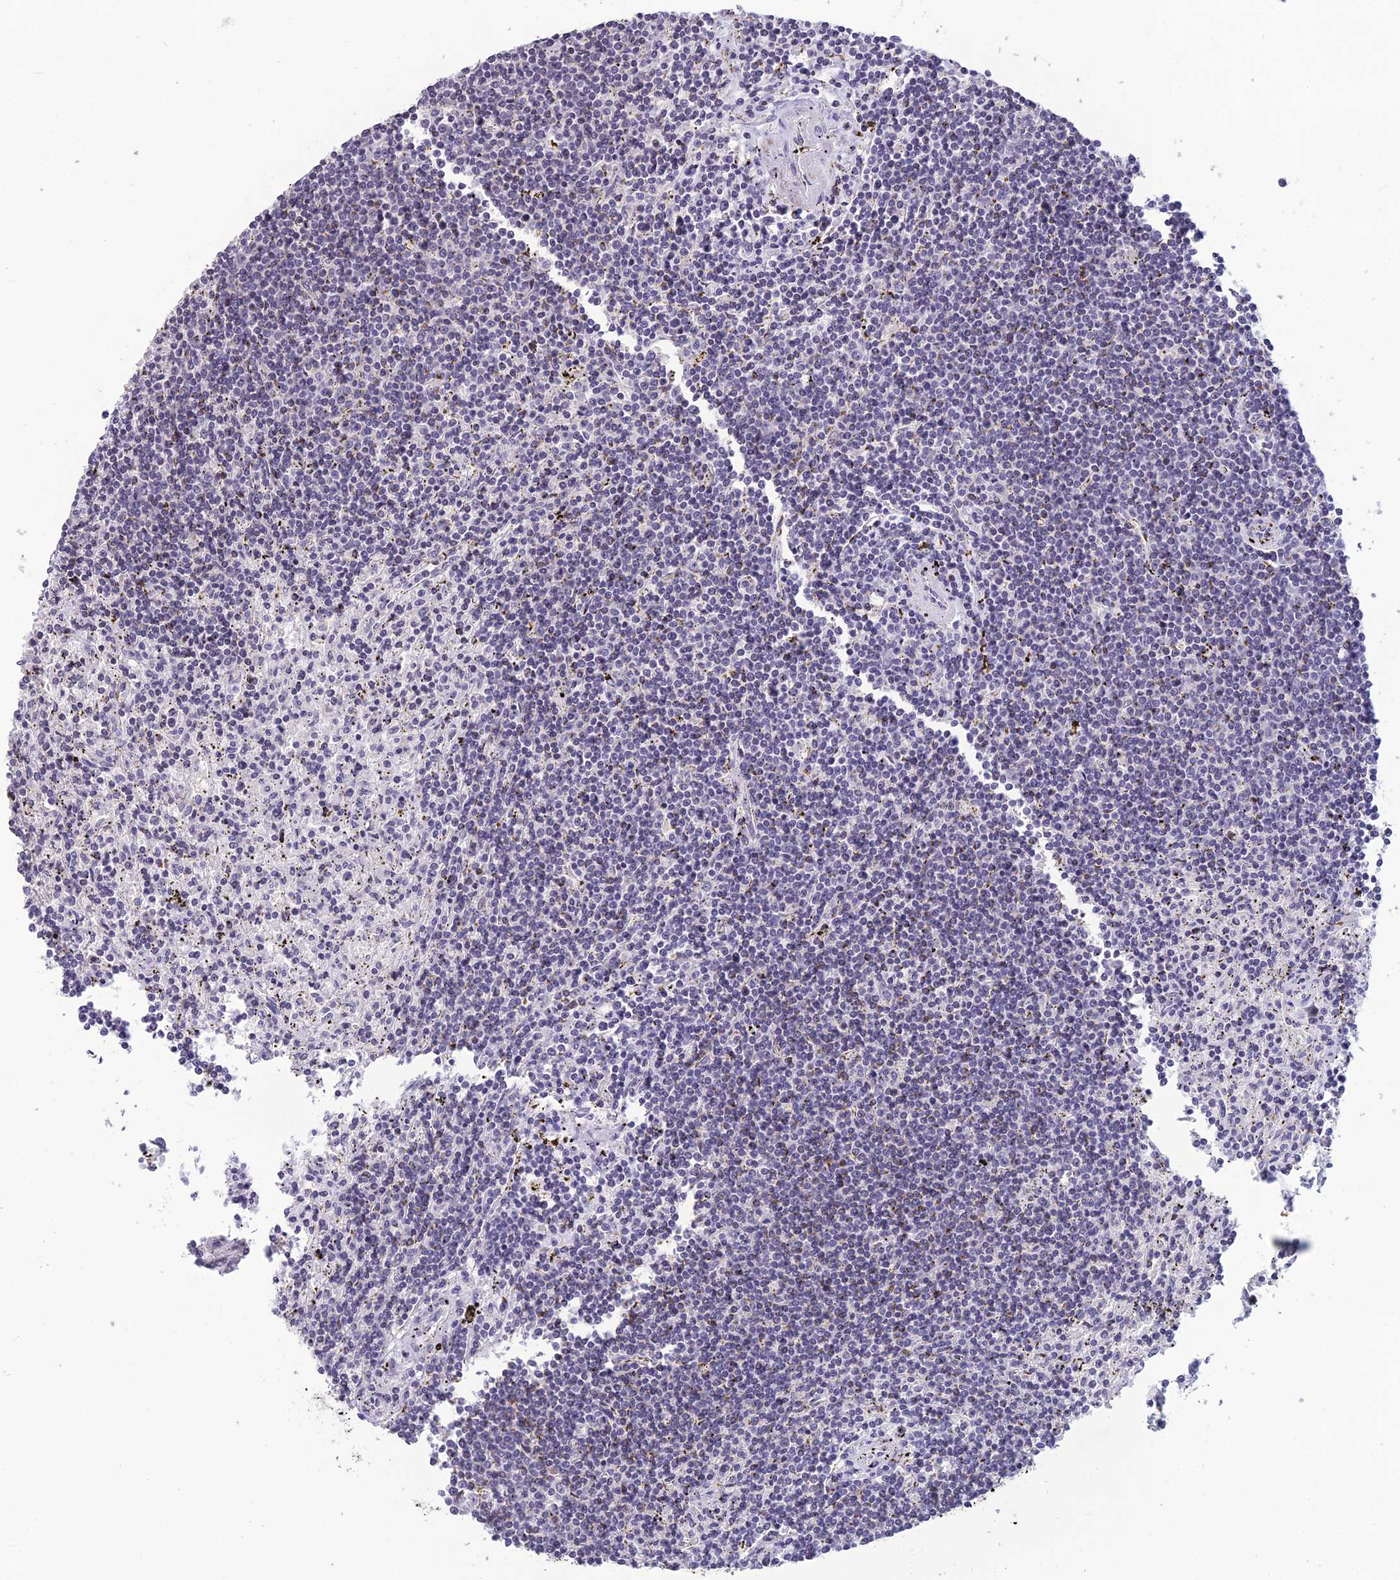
{"staining": {"intensity": "negative", "quantity": "none", "location": "none"}, "tissue": "lymphoma", "cell_type": "Tumor cells", "image_type": "cancer", "snomed": [{"axis": "morphology", "description": "Malignant lymphoma, non-Hodgkin's type, Low grade"}, {"axis": "topography", "description": "Spleen"}], "caption": "The histopathology image shows no significant positivity in tumor cells of malignant lymphoma, non-Hodgkin's type (low-grade). (DAB immunohistochemistry with hematoxylin counter stain).", "gene": "TMEM134", "patient": {"sex": "male", "age": 76}}